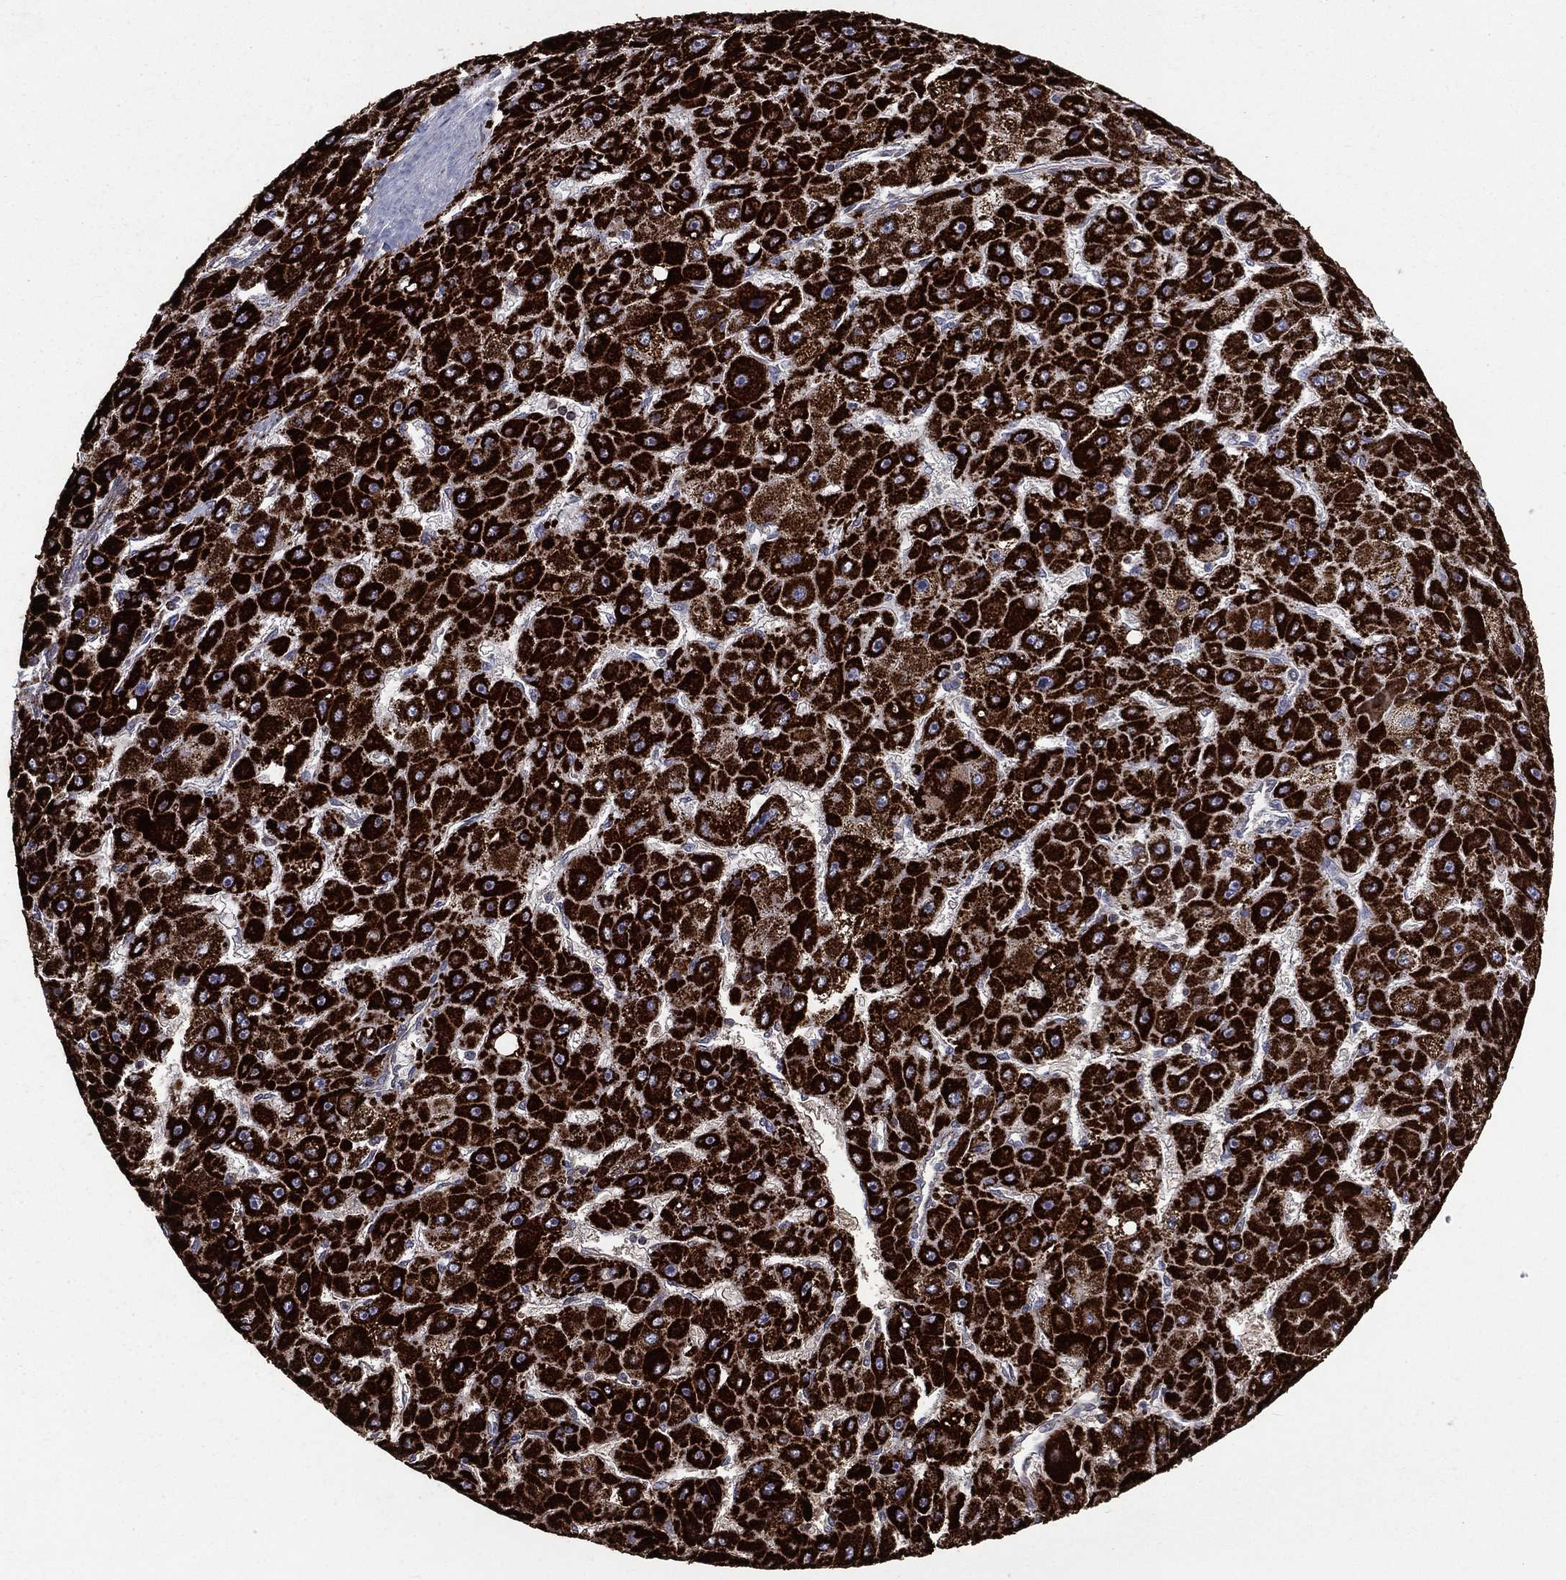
{"staining": {"intensity": "strong", "quantity": ">75%", "location": "cytoplasmic/membranous"}, "tissue": "liver cancer", "cell_type": "Tumor cells", "image_type": "cancer", "snomed": [{"axis": "morphology", "description": "Carcinoma, Hepatocellular, NOS"}, {"axis": "topography", "description": "Liver"}], "caption": "Liver cancer (hepatocellular carcinoma) stained with DAB (3,3'-diaminobenzidine) IHC shows high levels of strong cytoplasmic/membranous expression in approximately >75% of tumor cells.", "gene": "GOT2", "patient": {"sex": "female", "age": 25}}